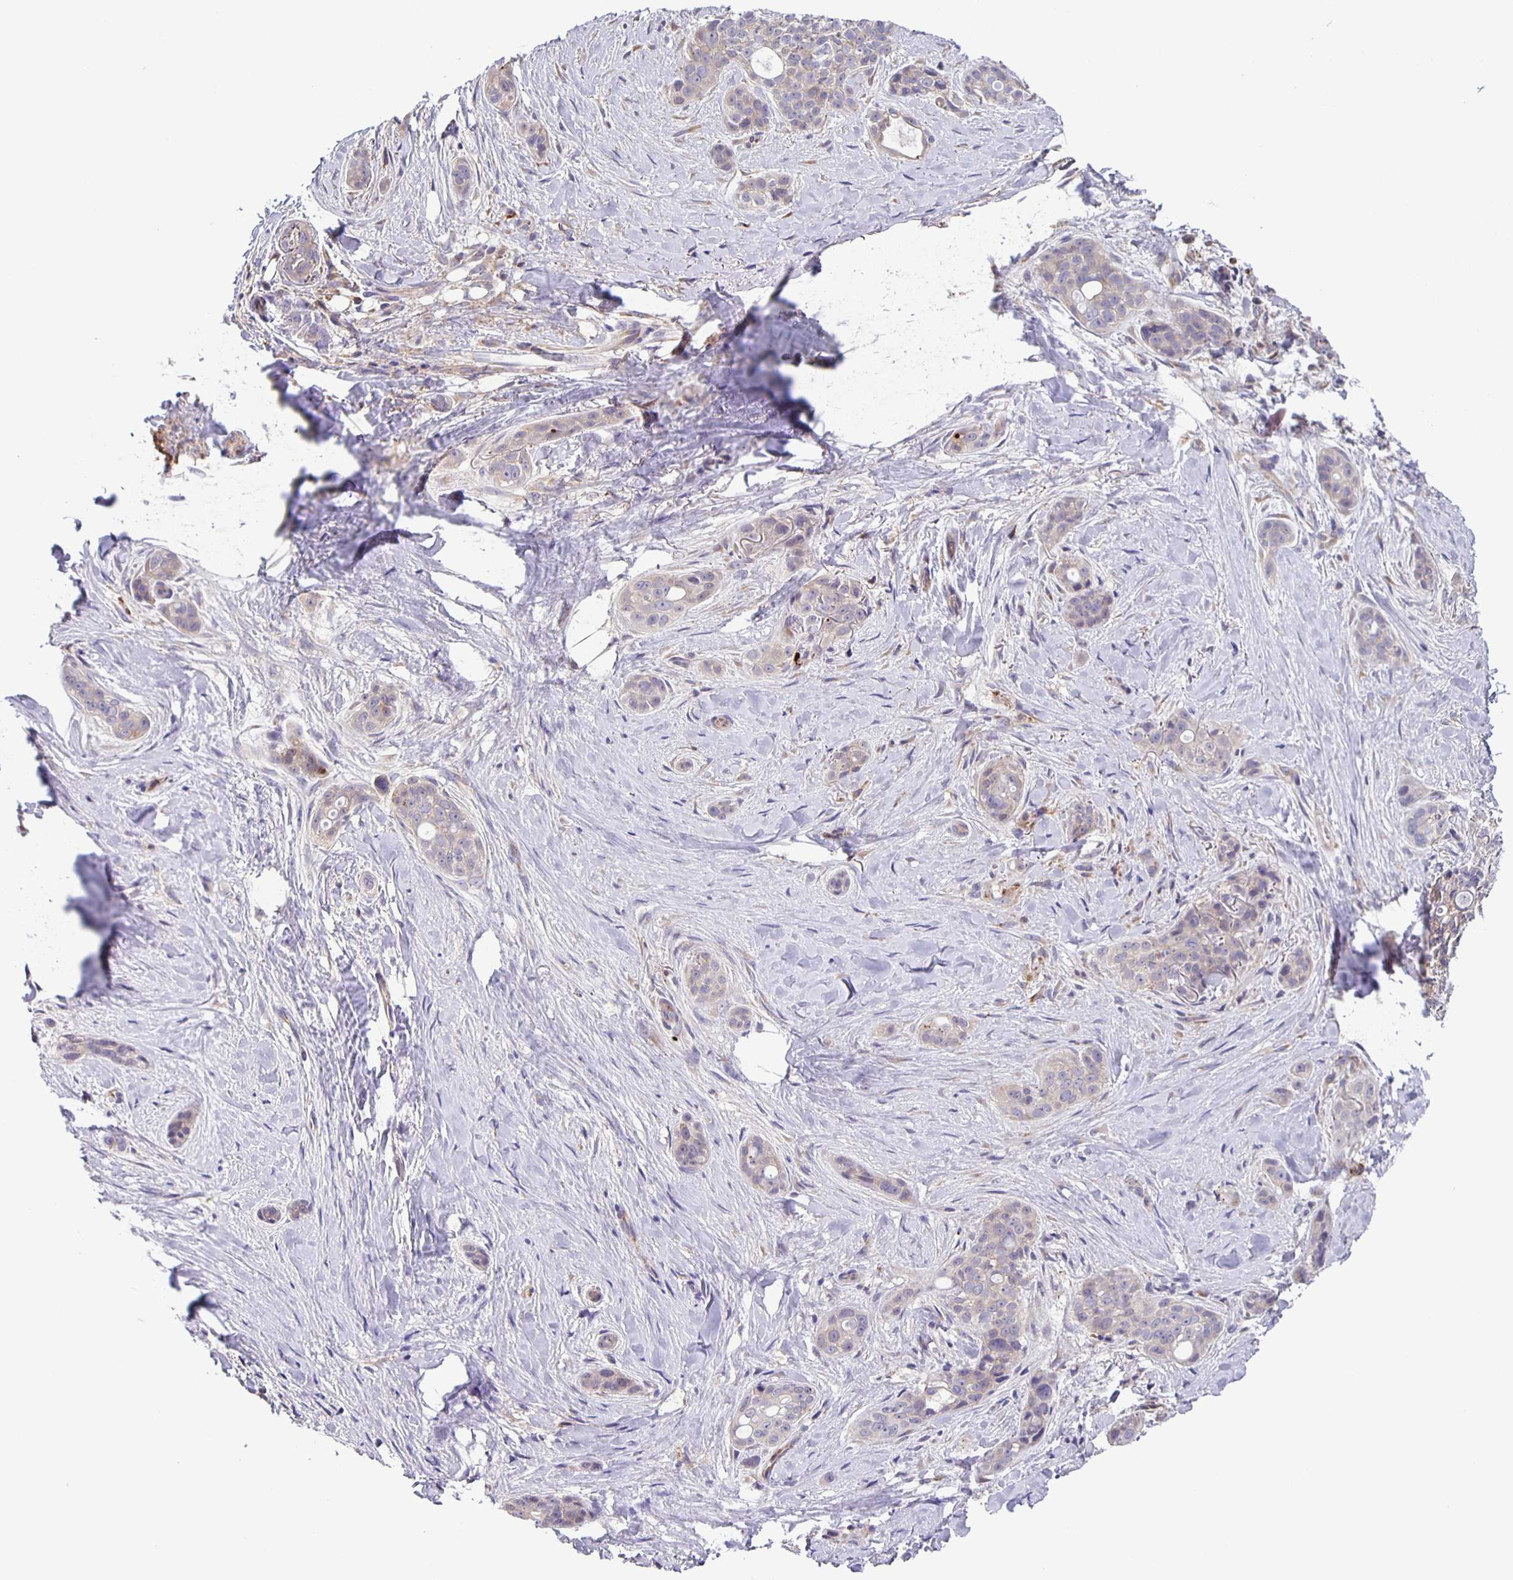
{"staining": {"intensity": "weak", "quantity": "<25%", "location": "cytoplasmic/membranous"}, "tissue": "skin cancer", "cell_type": "Tumor cells", "image_type": "cancer", "snomed": [{"axis": "morphology", "description": "Basal cell carcinoma"}, {"axis": "topography", "description": "Skin"}], "caption": "Human skin cancer (basal cell carcinoma) stained for a protein using immunohistochemistry demonstrates no staining in tumor cells.", "gene": "JMJD4", "patient": {"sex": "female", "age": 79}}